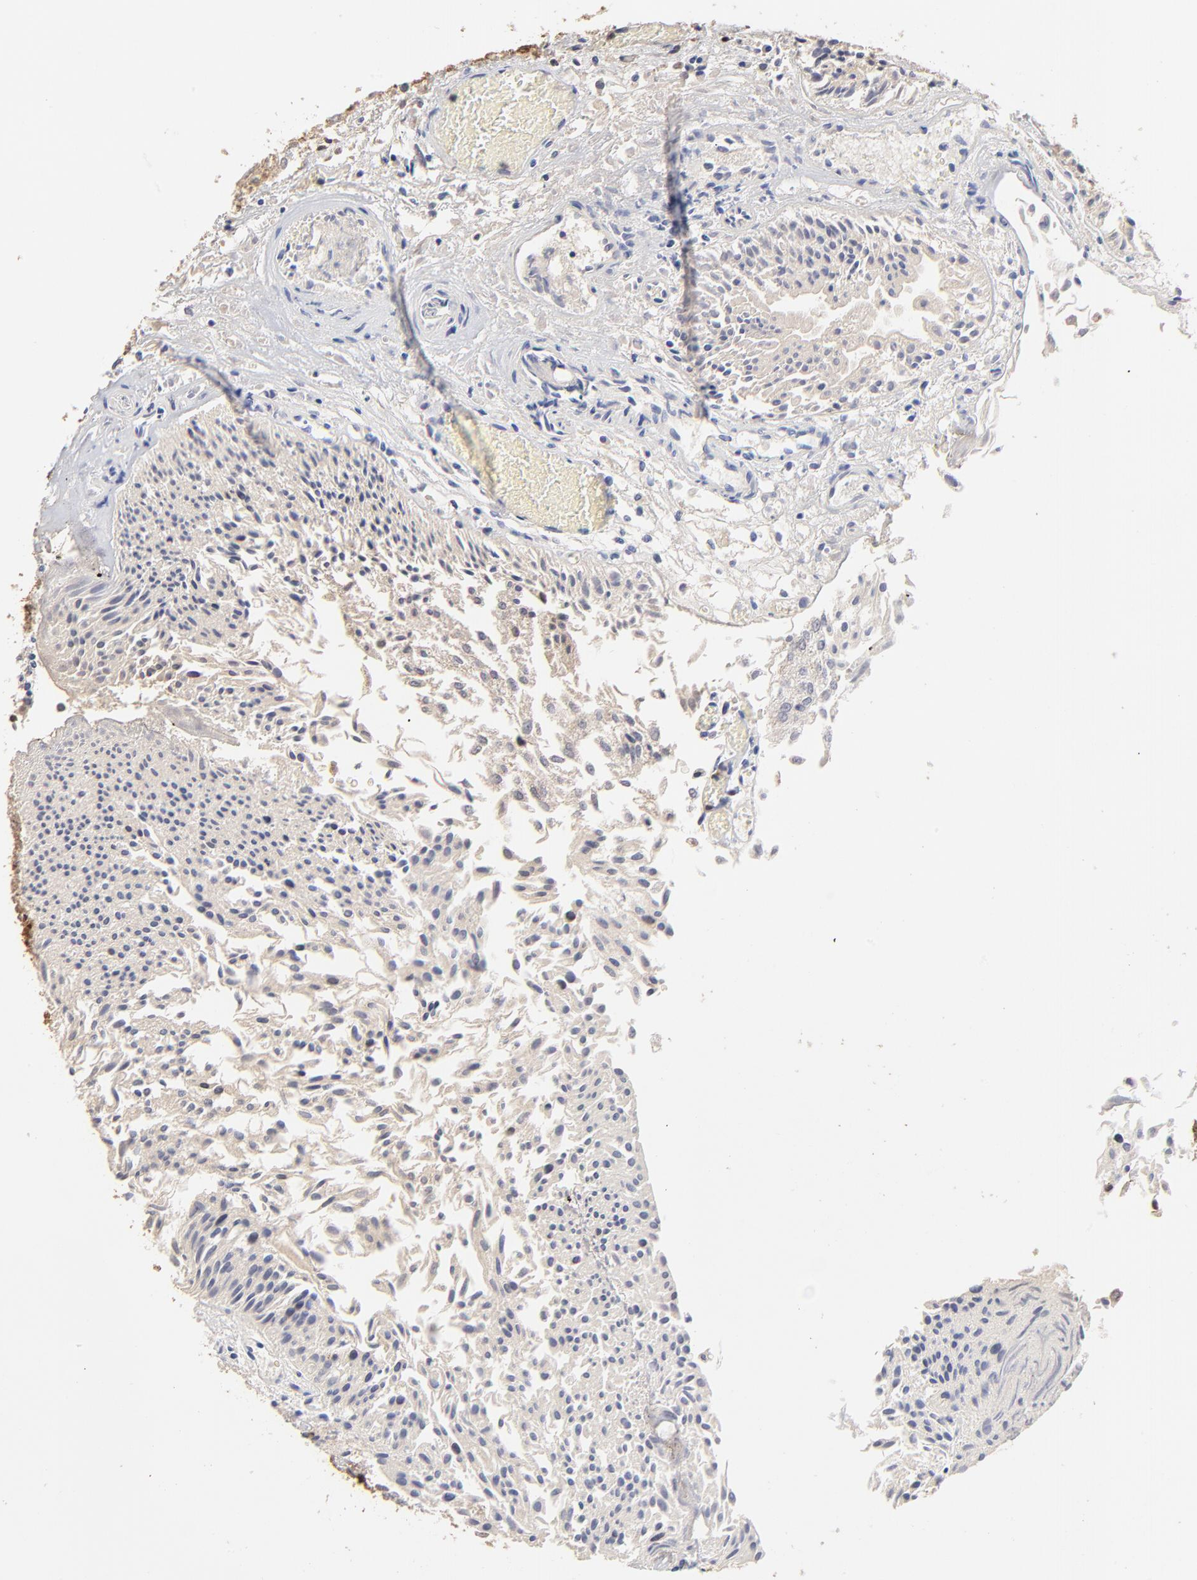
{"staining": {"intensity": "weak", "quantity": ">75%", "location": "cytoplasmic/membranous"}, "tissue": "urothelial cancer", "cell_type": "Tumor cells", "image_type": "cancer", "snomed": [{"axis": "morphology", "description": "Urothelial carcinoma, Low grade"}, {"axis": "topography", "description": "Urinary bladder"}], "caption": "This photomicrograph demonstrates IHC staining of human urothelial cancer, with low weak cytoplasmic/membranous expression in approximately >75% of tumor cells.", "gene": "BIRC5", "patient": {"sex": "male", "age": 86}}